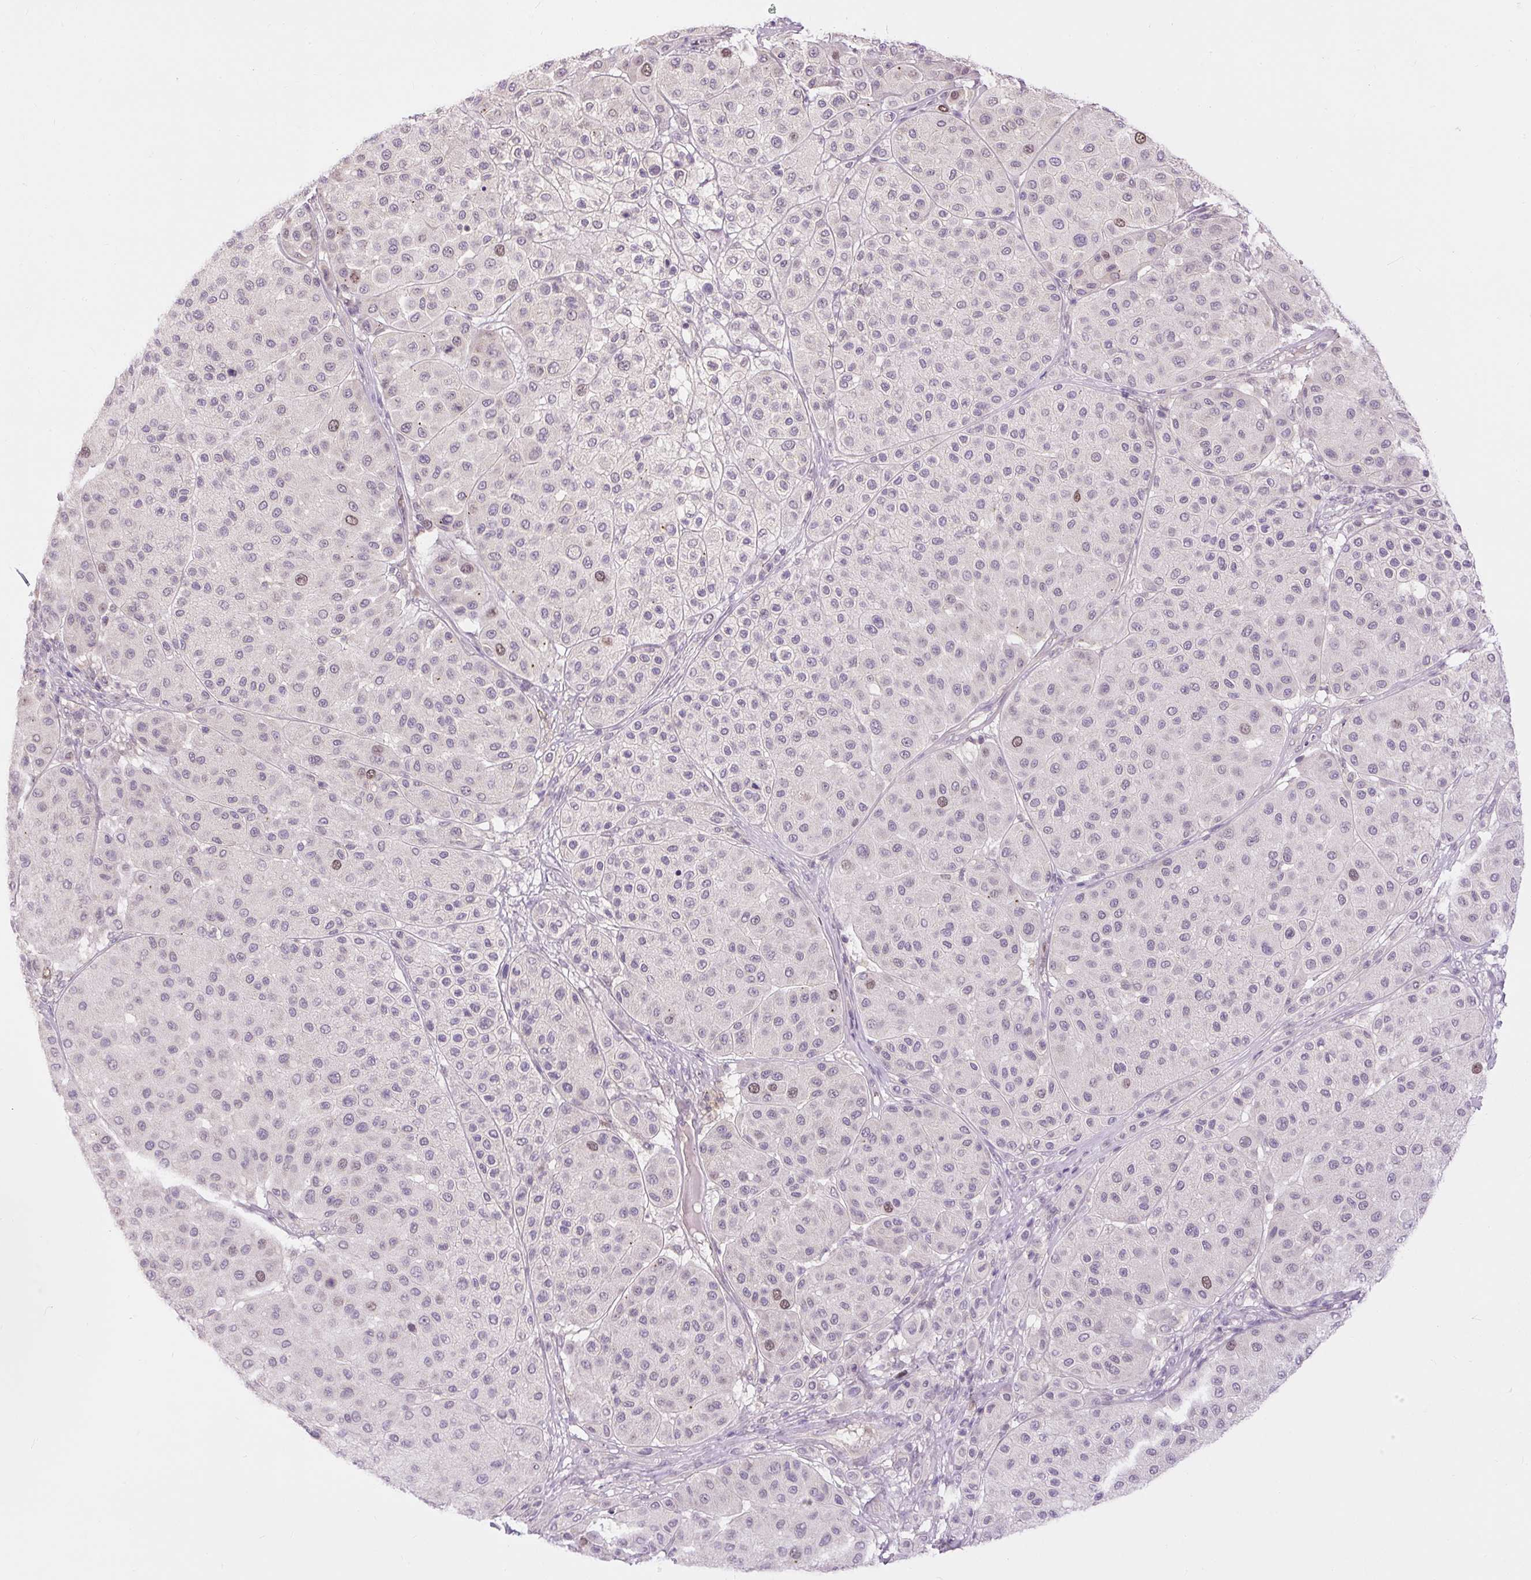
{"staining": {"intensity": "weak", "quantity": "25%-75%", "location": "nuclear"}, "tissue": "melanoma", "cell_type": "Tumor cells", "image_type": "cancer", "snomed": [{"axis": "morphology", "description": "Malignant melanoma, Metastatic site"}, {"axis": "topography", "description": "Smooth muscle"}], "caption": "IHC of melanoma displays low levels of weak nuclear expression in approximately 25%-75% of tumor cells. (brown staining indicates protein expression, while blue staining denotes nuclei).", "gene": "RACGAP1", "patient": {"sex": "male", "age": 41}}